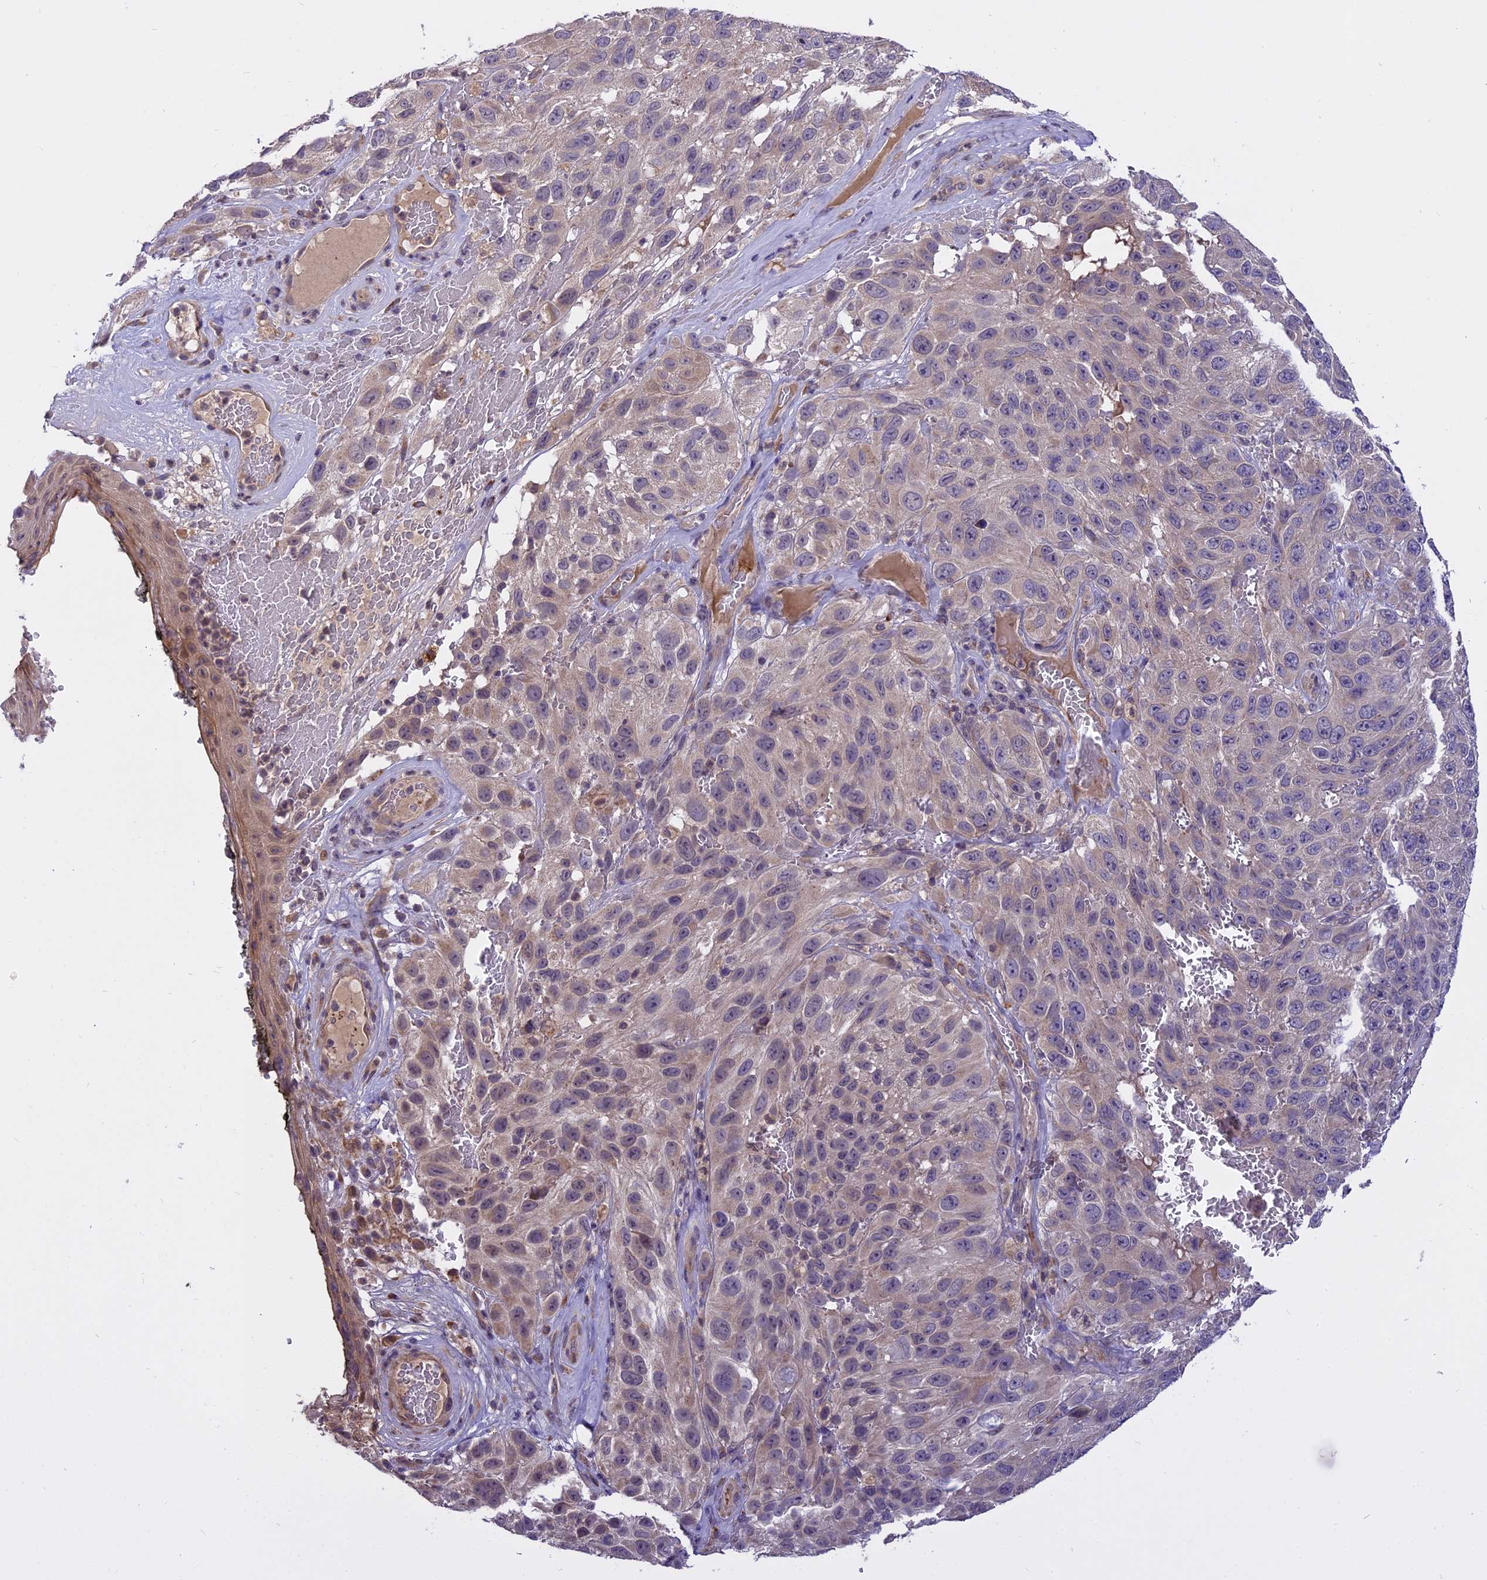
{"staining": {"intensity": "weak", "quantity": "<25%", "location": "cytoplasmic/membranous"}, "tissue": "melanoma", "cell_type": "Tumor cells", "image_type": "cancer", "snomed": [{"axis": "morphology", "description": "Malignant melanoma, NOS"}, {"axis": "topography", "description": "Skin"}], "caption": "The micrograph displays no significant expression in tumor cells of malignant melanoma.", "gene": "MEMO1", "patient": {"sex": "female", "age": 96}}